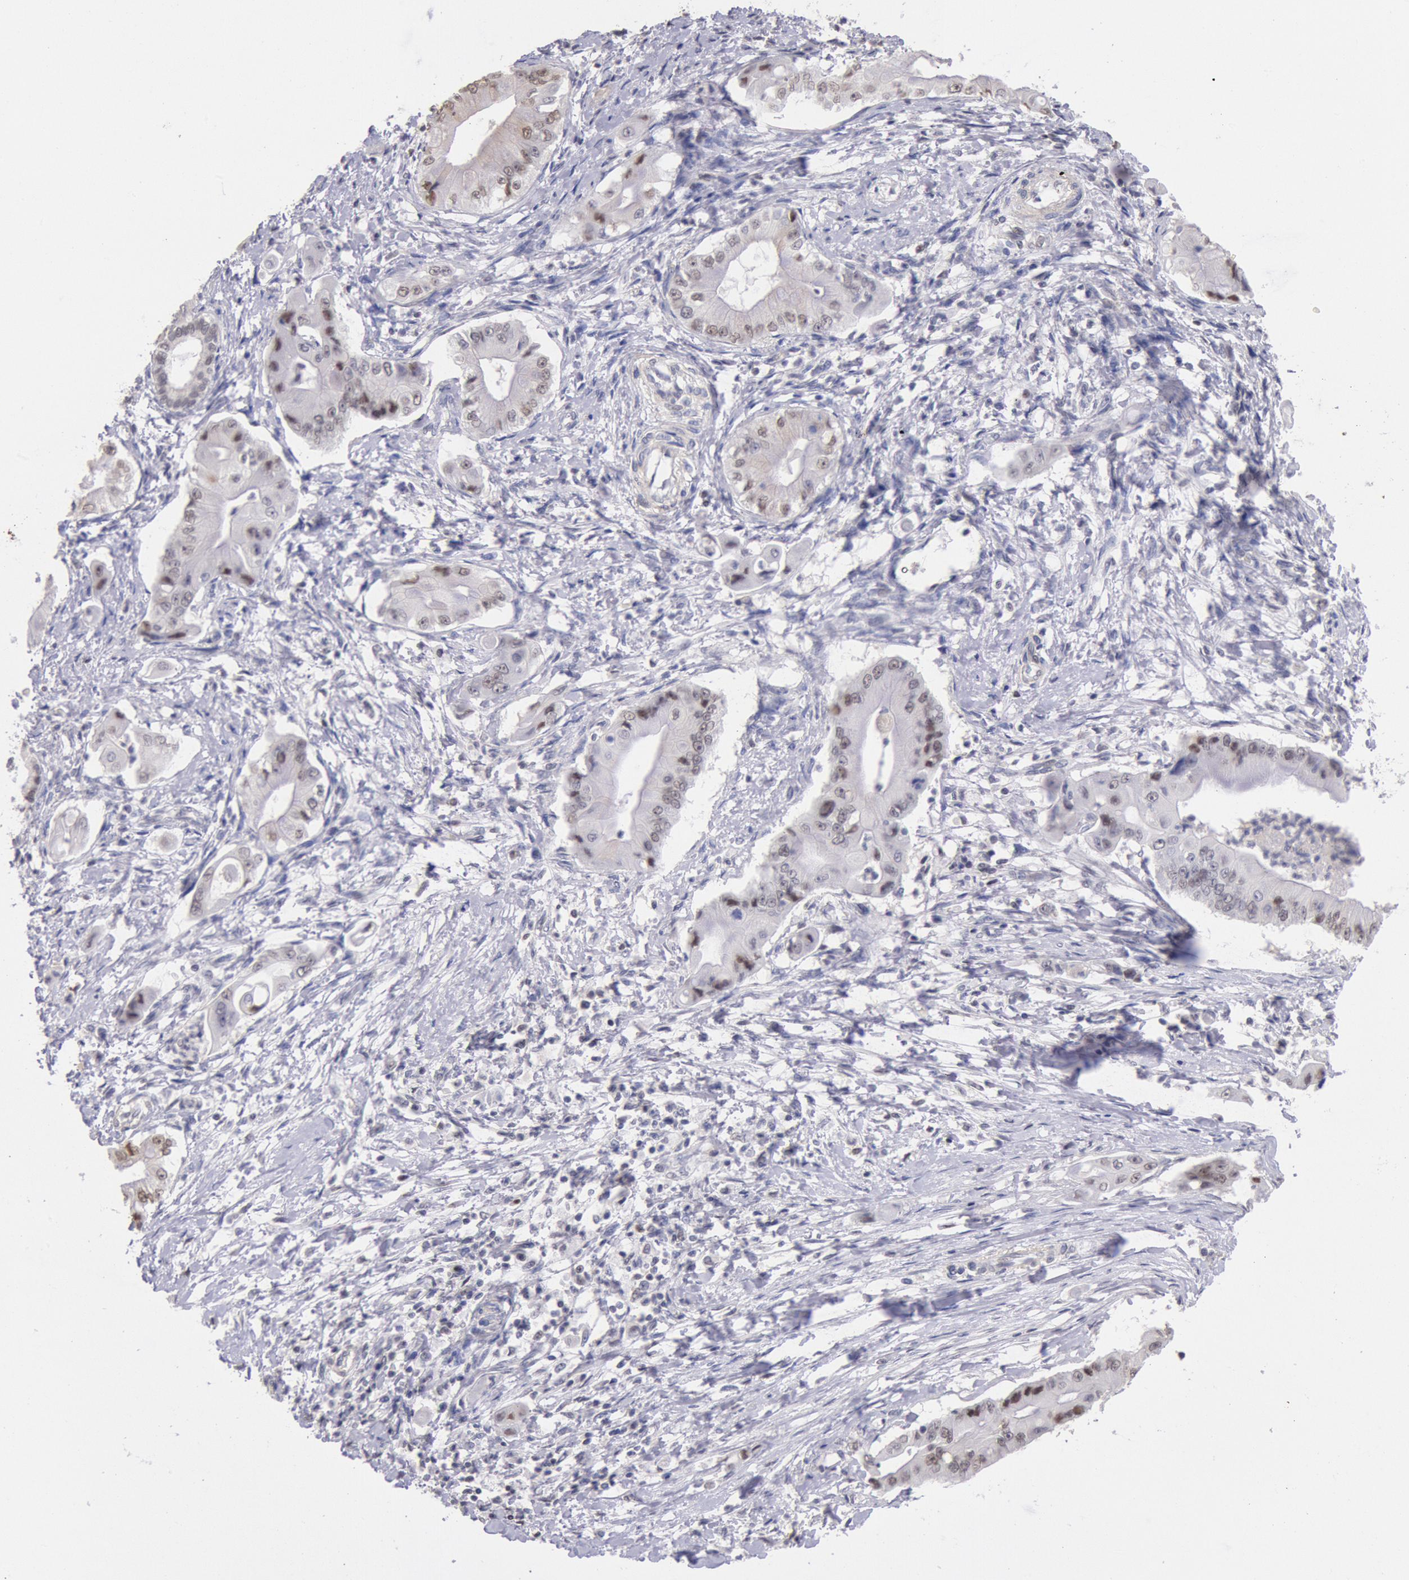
{"staining": {"intensity": "weak", "quantity": "25%-75%", "location": "nuclear"}, "tissue": "pancreatic cancer", "cell_type": "Tumor cells", "image_type": "cancer", "snomed": [{"axis": "morphology", "description": "Adenocarcinoma, NOS"}, {"axis": "topography", "description": "Pancreas"}], "caption": "Immunohistochemical staining of human adenocarcinoma (pancreatic) exhibits low levels of weak nuclear protein expression in approximately 25%-75% of tumor cells.", "gene": "MYH7", "patient": {"sex": "male", "age": 62}}